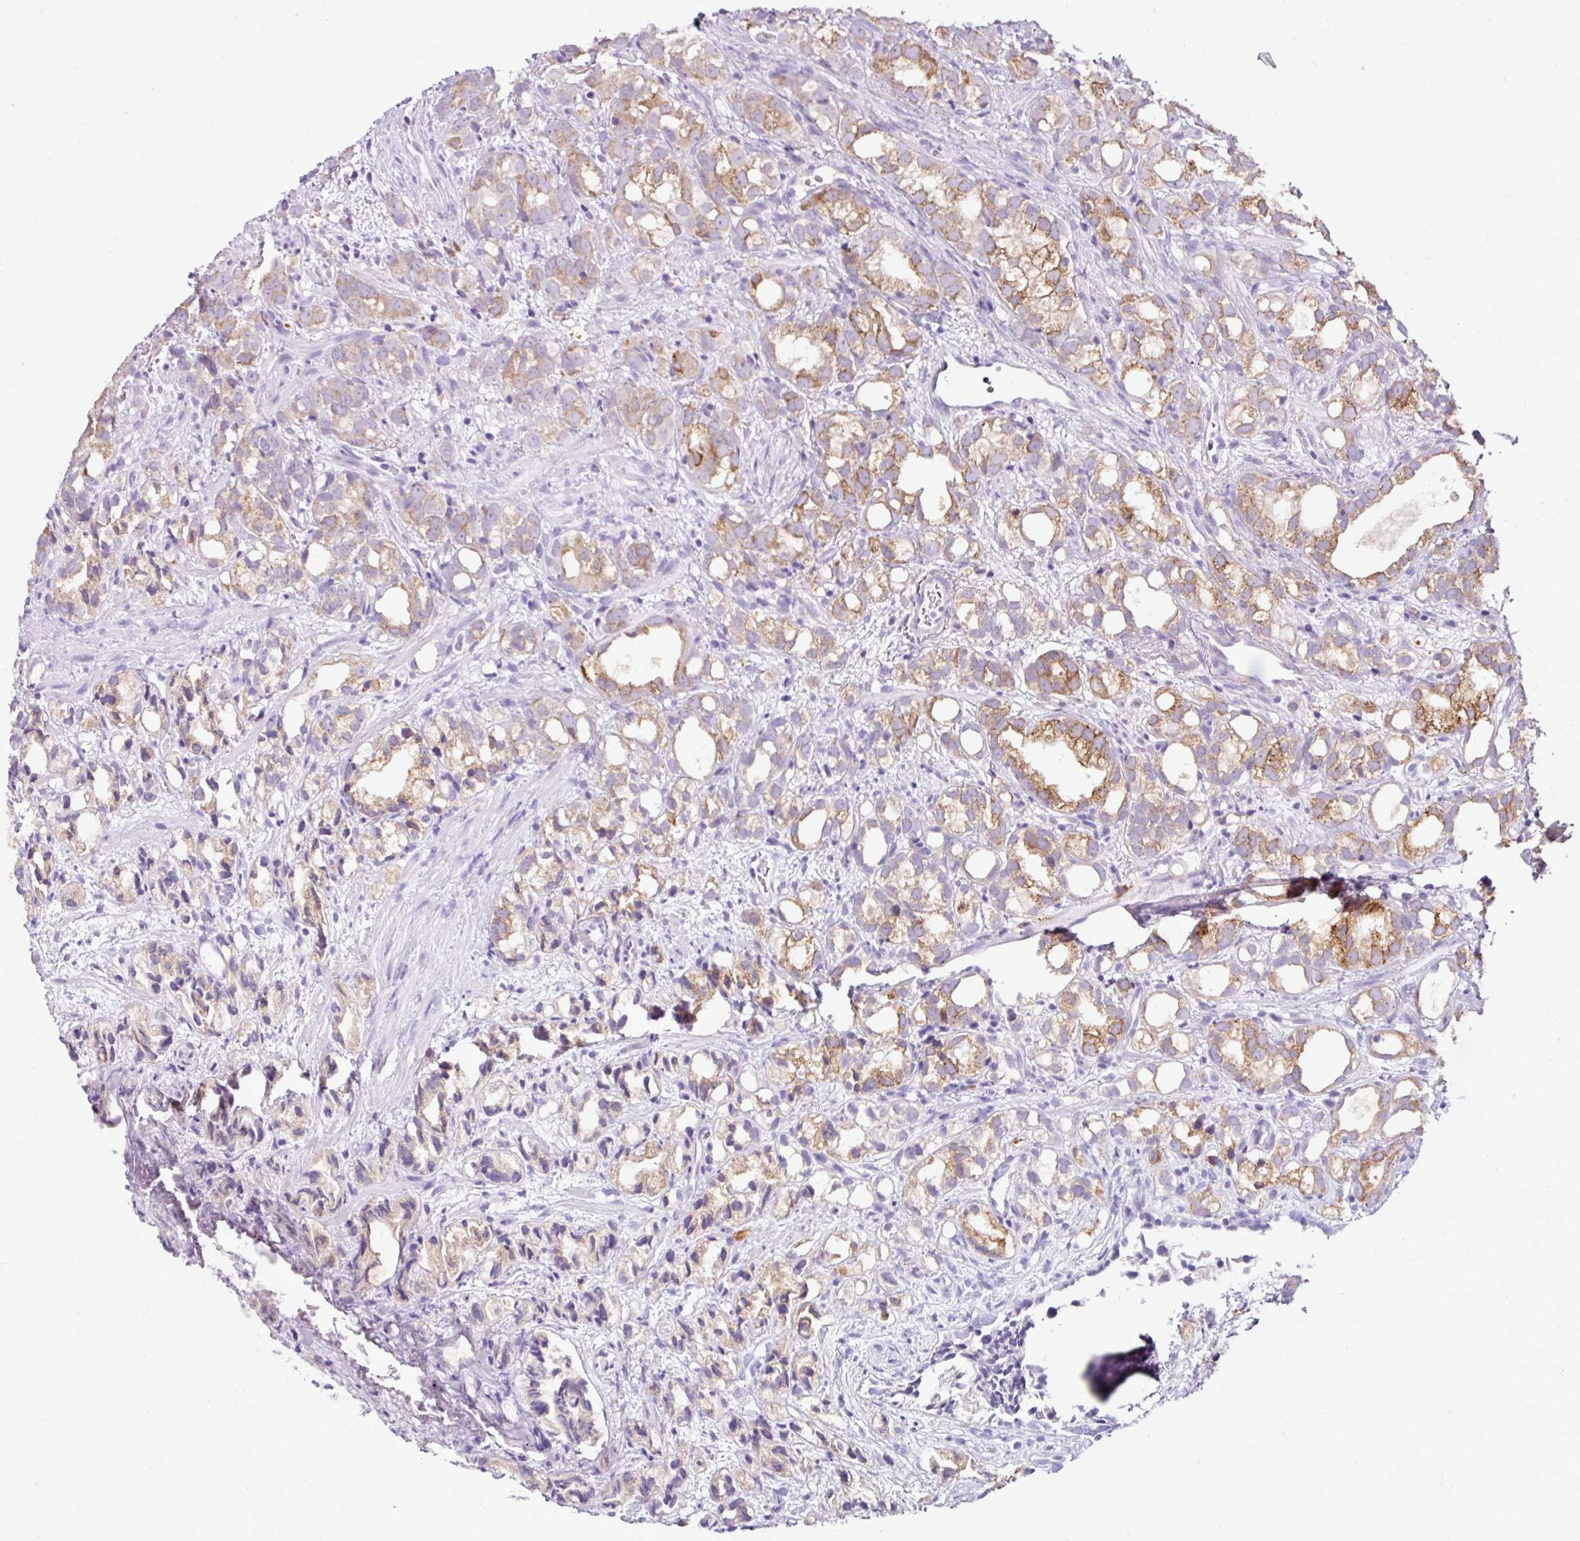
{"staining": {"intensity": "moderate", "quantity": "25%-75%", "location": "cytoplasmic/membranous"}, "tissue": "prostate cancer", "cell_type": "Tumor cells", "image_type": "cancer", "snomed": [{"axis": "morphology", "description": "Adenocarcinoma, High grade"}, {"axis": "topography", "description": "Prostate"}], "caption": "An immunohistochemistry image of tumor tissue is shown. Protein staining in brown shows moderate cytoplasmic/membranous positivity in prostate cancer within tumor cells.", "gene": "RGS21", "patient": {"sex": "male", "age": 82}}